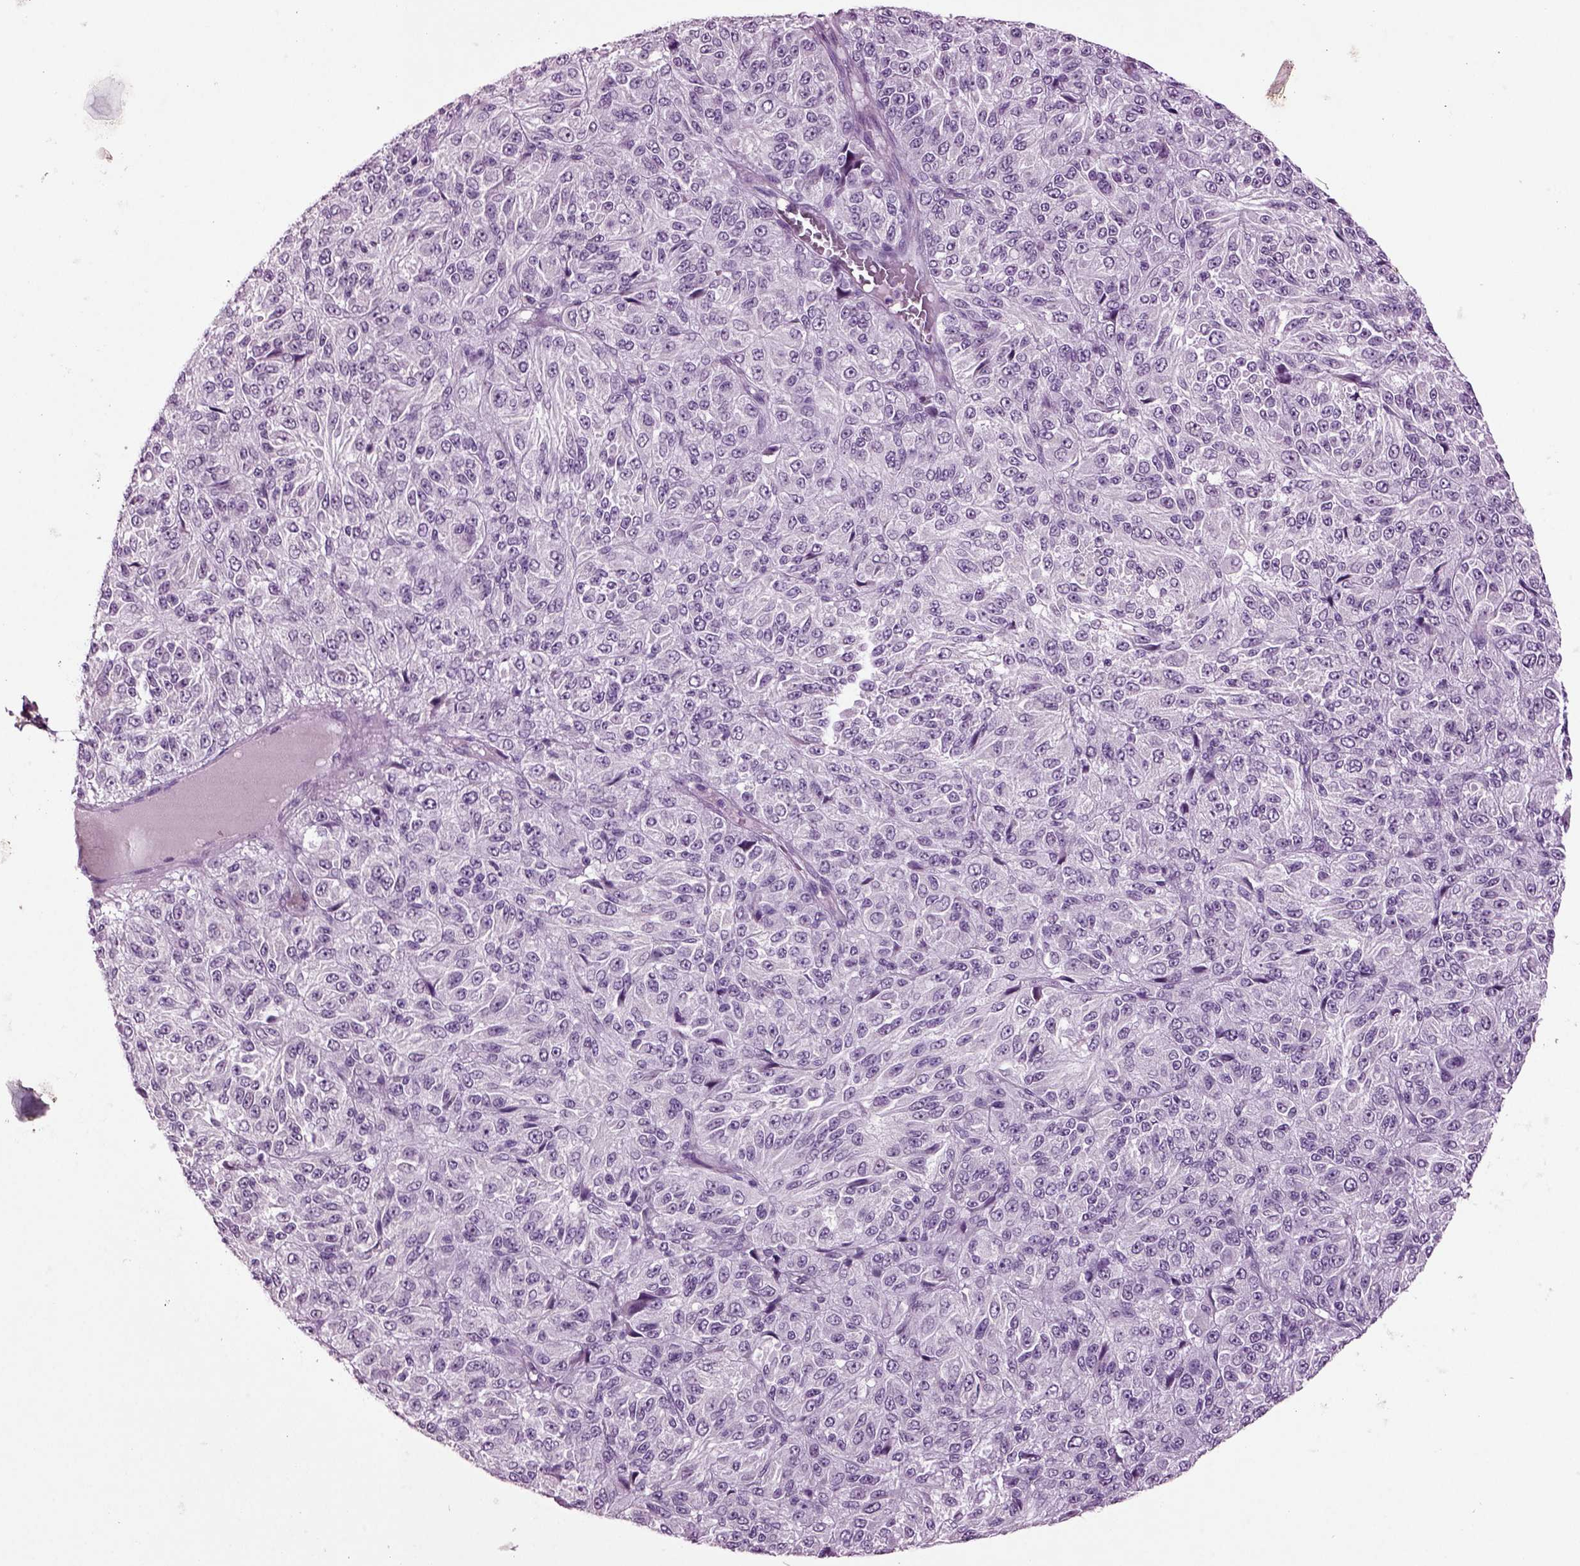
{"staining": {"intensity": "negative", "quantity": "none", "location": "none"}, "tissue": "melanoma", "cell_type": "Tumor cells", "image_type": "cancer", "snomed": [{"axis": "morphology", "description": "Malignant melanoma, Metastatic site"}, {"axis": "topography", "description": "Brain"}], "caption": "DAB immunohistochemical staining of human malignant melanoma (metastatic site) exhibits no significant expression in tumor cells.", "gene": "SLC17A6", "patient": {"sex": "female", "age": 56}}